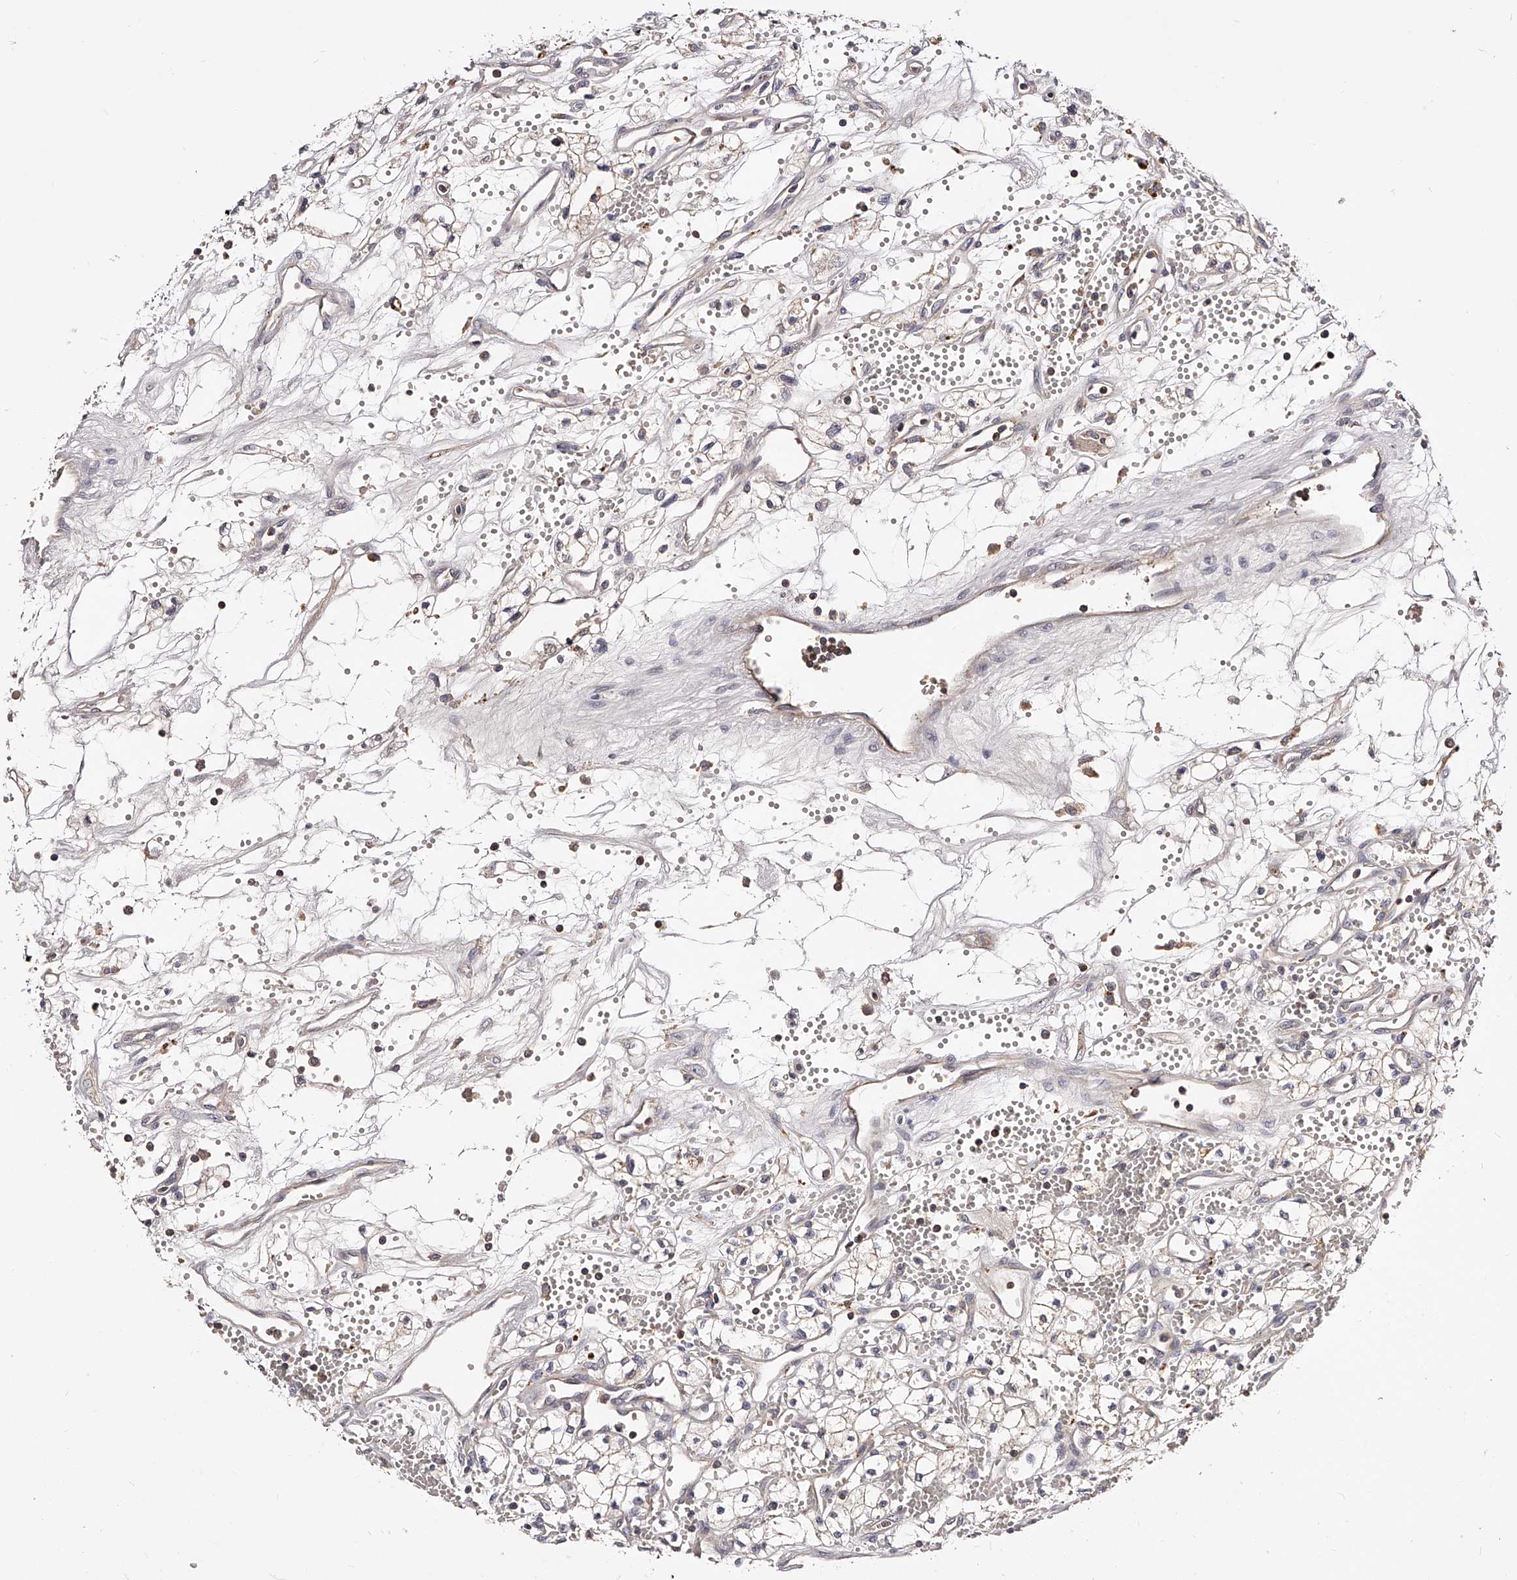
{"staining": {"intensity": "negative", "quantity": "none", "location": "none"}, "tissue": "renal cancer", "cell_type": "Tumor cells", "image_type": "cancer", "snomed": [{"axis": "morphology", "description": "Adenocarcinoma, NOS"}, {"axis": "topography", "description": "Kidney"}], "caption": "This image is of renal adenocarcinoma stained with immunohistochemistry (IHC) to label a protein in brown with the nuclei are counter-stained blue. There is no staining in tumor cells.", "gene": "PHACTR1", "patient": {"sex": "male", "age": 59}}